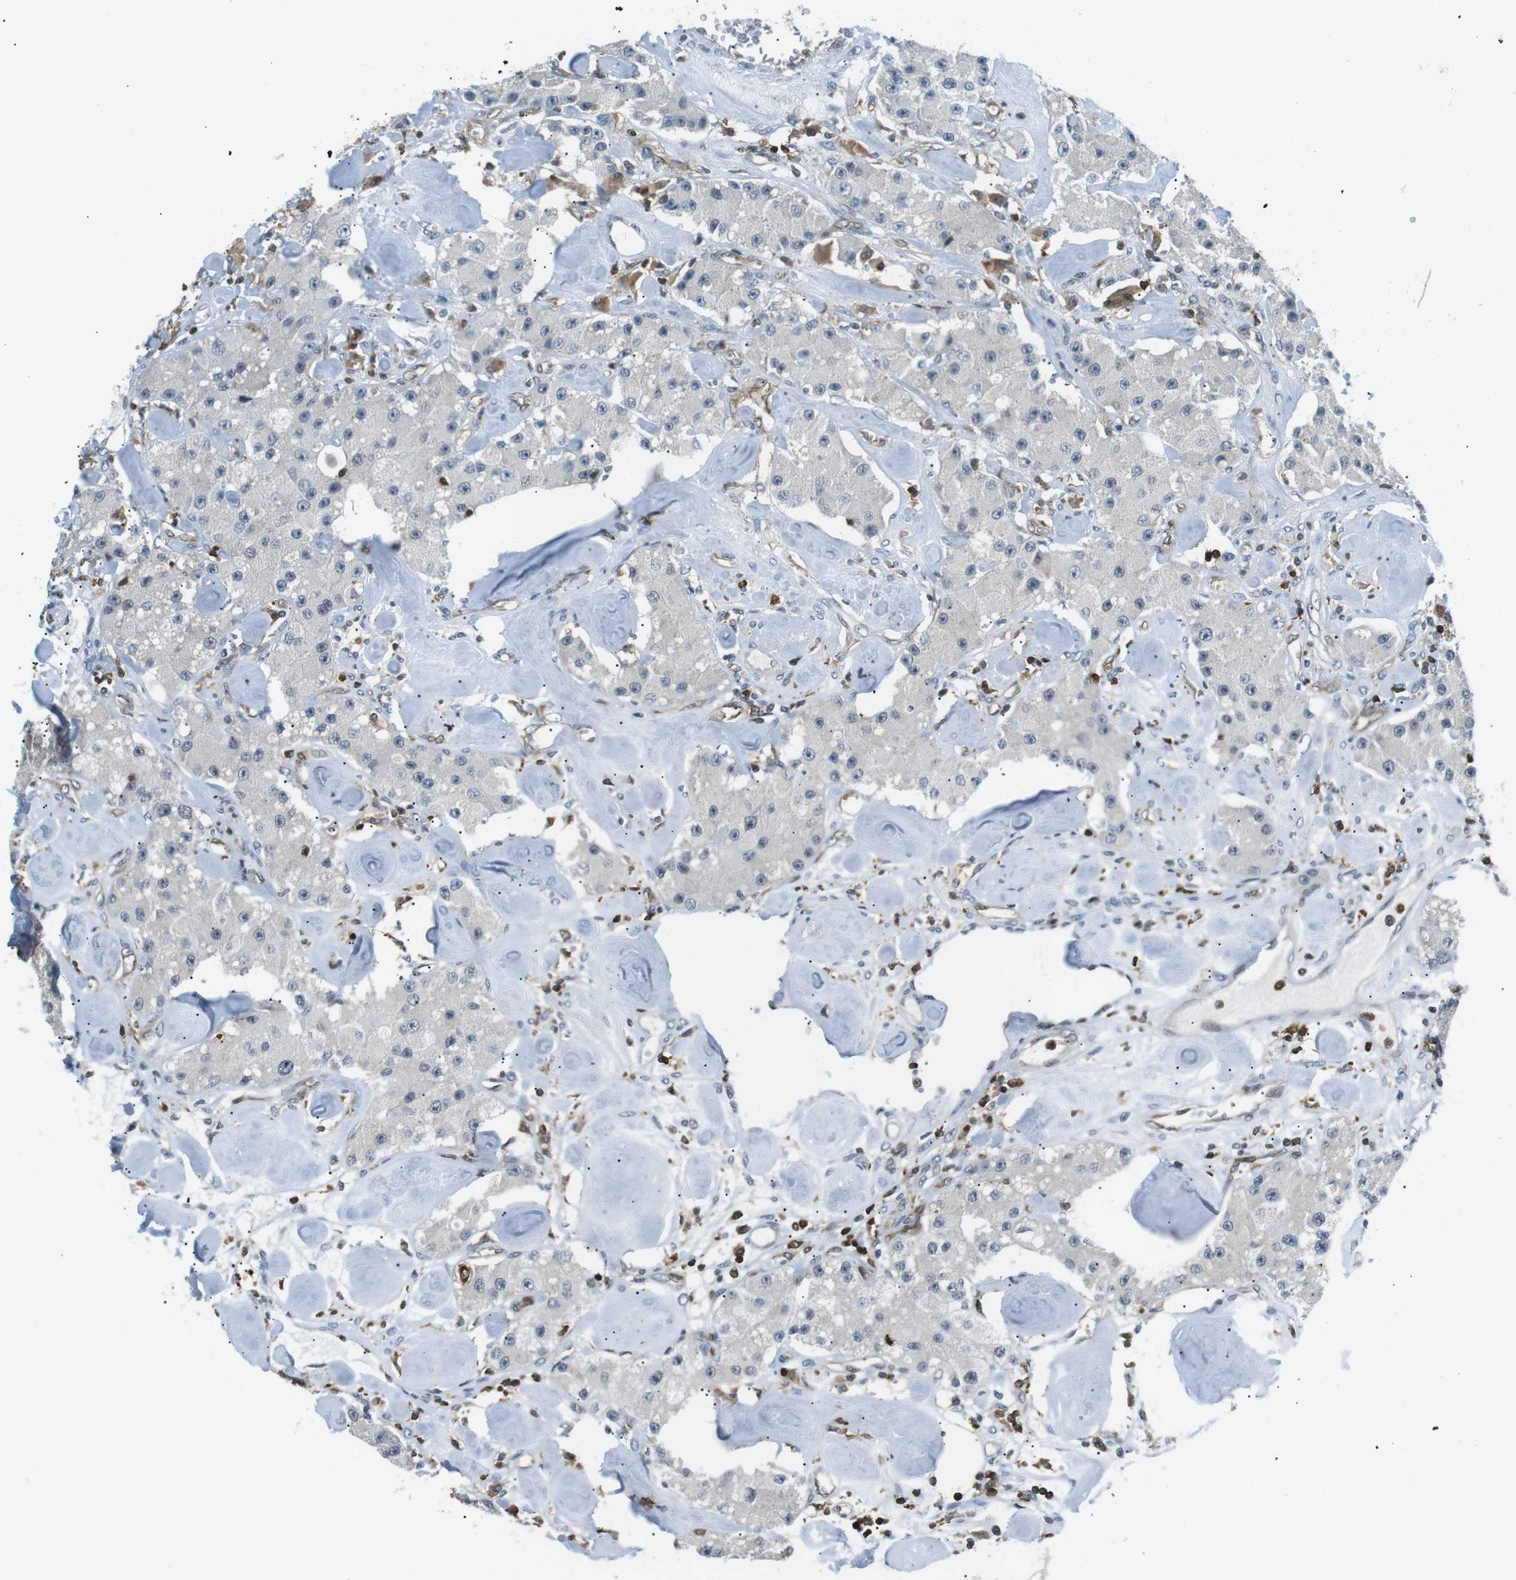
{"staining": {"intensity": "negative", "quantity": "none", "location": "none"}, "tissue": "carcinoid", "cell_type": "Tumor cells", "image_type": "cancer", "snomed": [{"axis": "morphology", "description": "Carcinoid, malignant, NOS"}, {"axis": "topography", "description": "Pancreas"}], "caption": "The image reveals no staining of tumor cells in carcinoid. (Stains: DAB (3,3'-diaminobenzidine) immunohistochemistry with hematoxylin counter stain, Microscopy: brightfield microscopy at high magnification).", "gene": "STK10", "patient": {"sex": "male", "age": 41}}